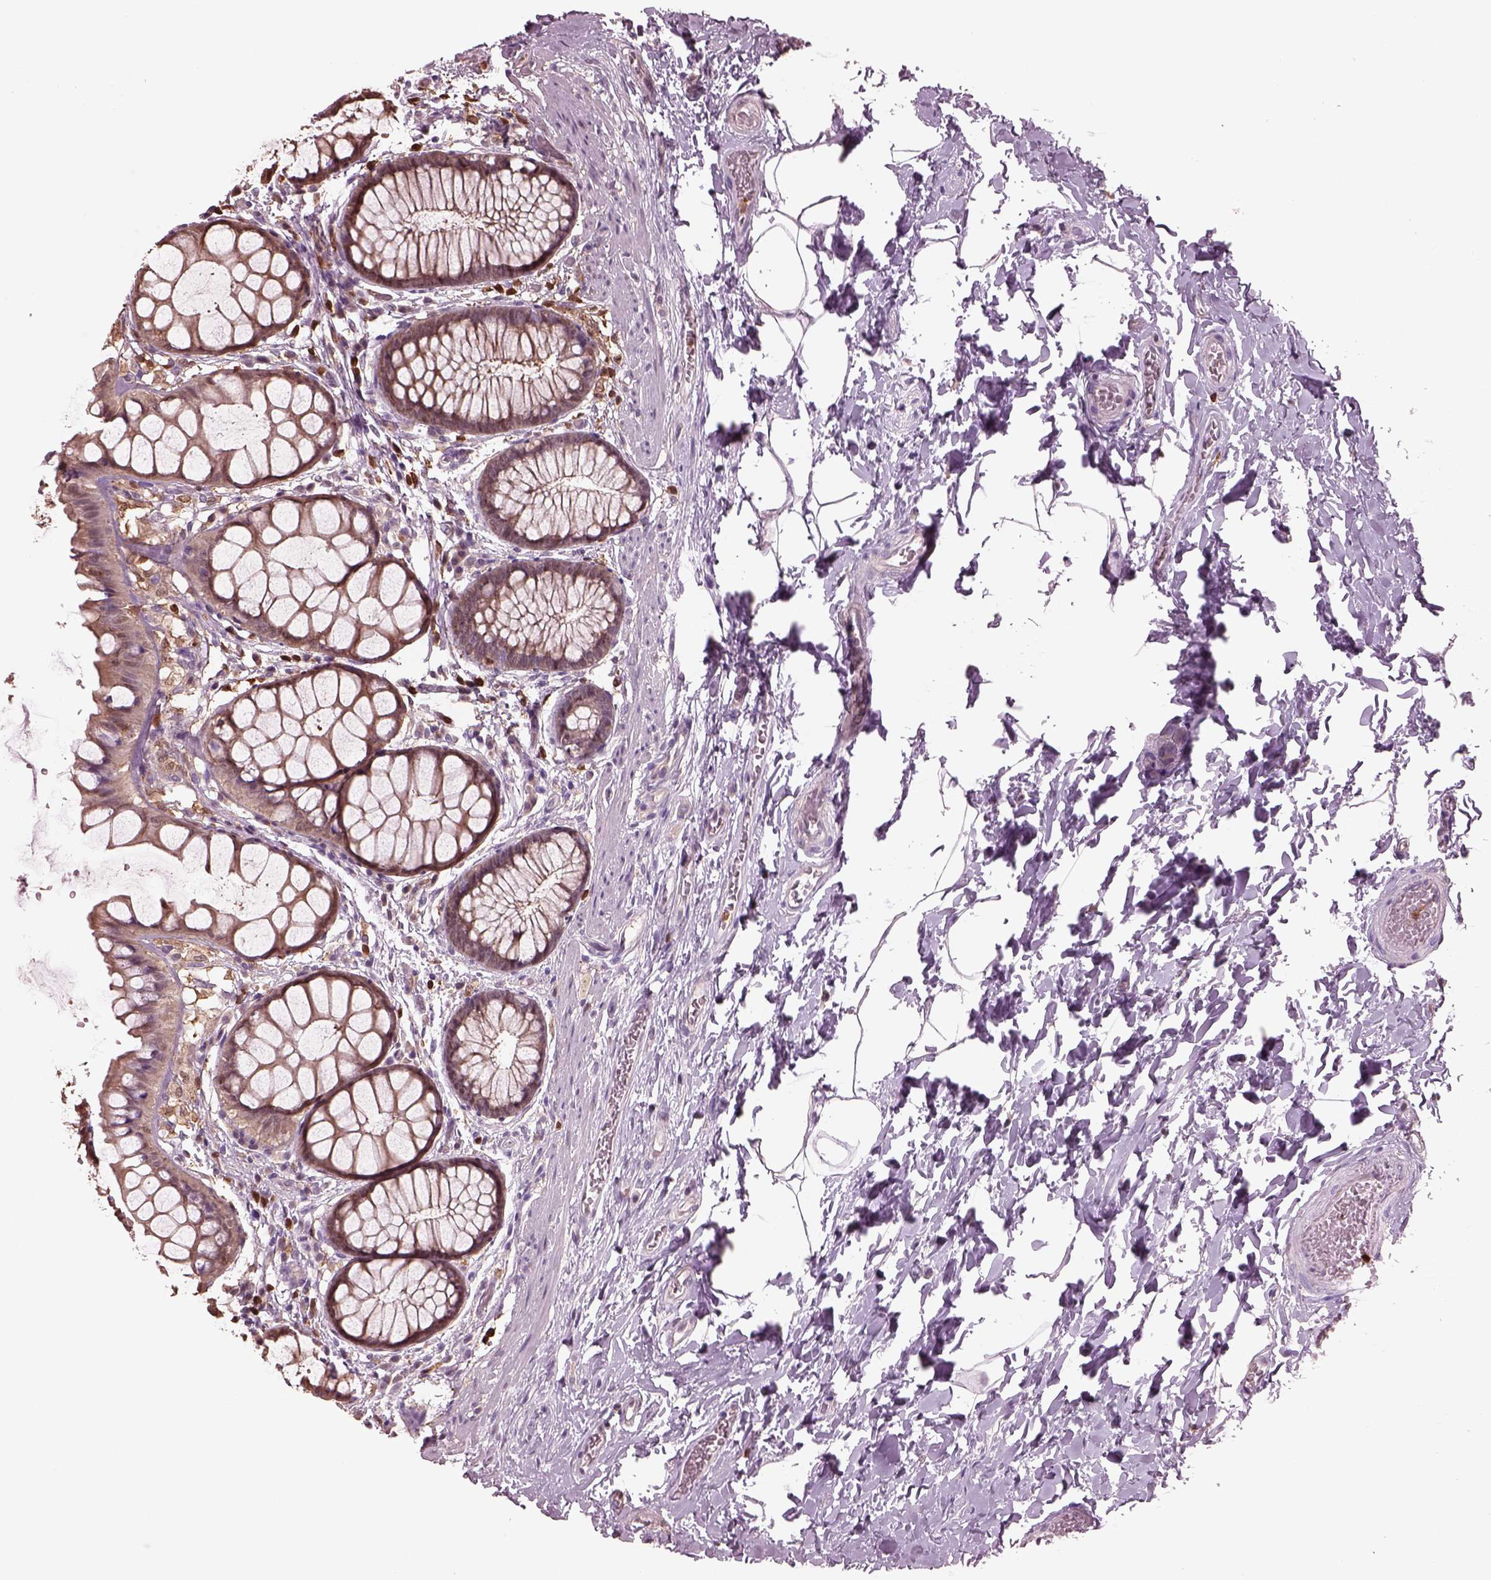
{"staining": {"intensity": "weak", "quantity": "25%-75%", "location": "cytoplasmic/membranous"}, "tissue": "rectum", "cell_type": "Glandular cells", "image_type": "normal", "snomed": [{"axis": "morphology", "description": "Normal tissue, NOS"}, {"axis": "topography", "description": "Rectum"}], "caption": "A low amount of weak cytoplasmic/membranous staining is identified in about 25%-75% of glandular cells in benign rectum.", "gene": "IL31RA", "patient": {"sex": "female", "age": 62}}